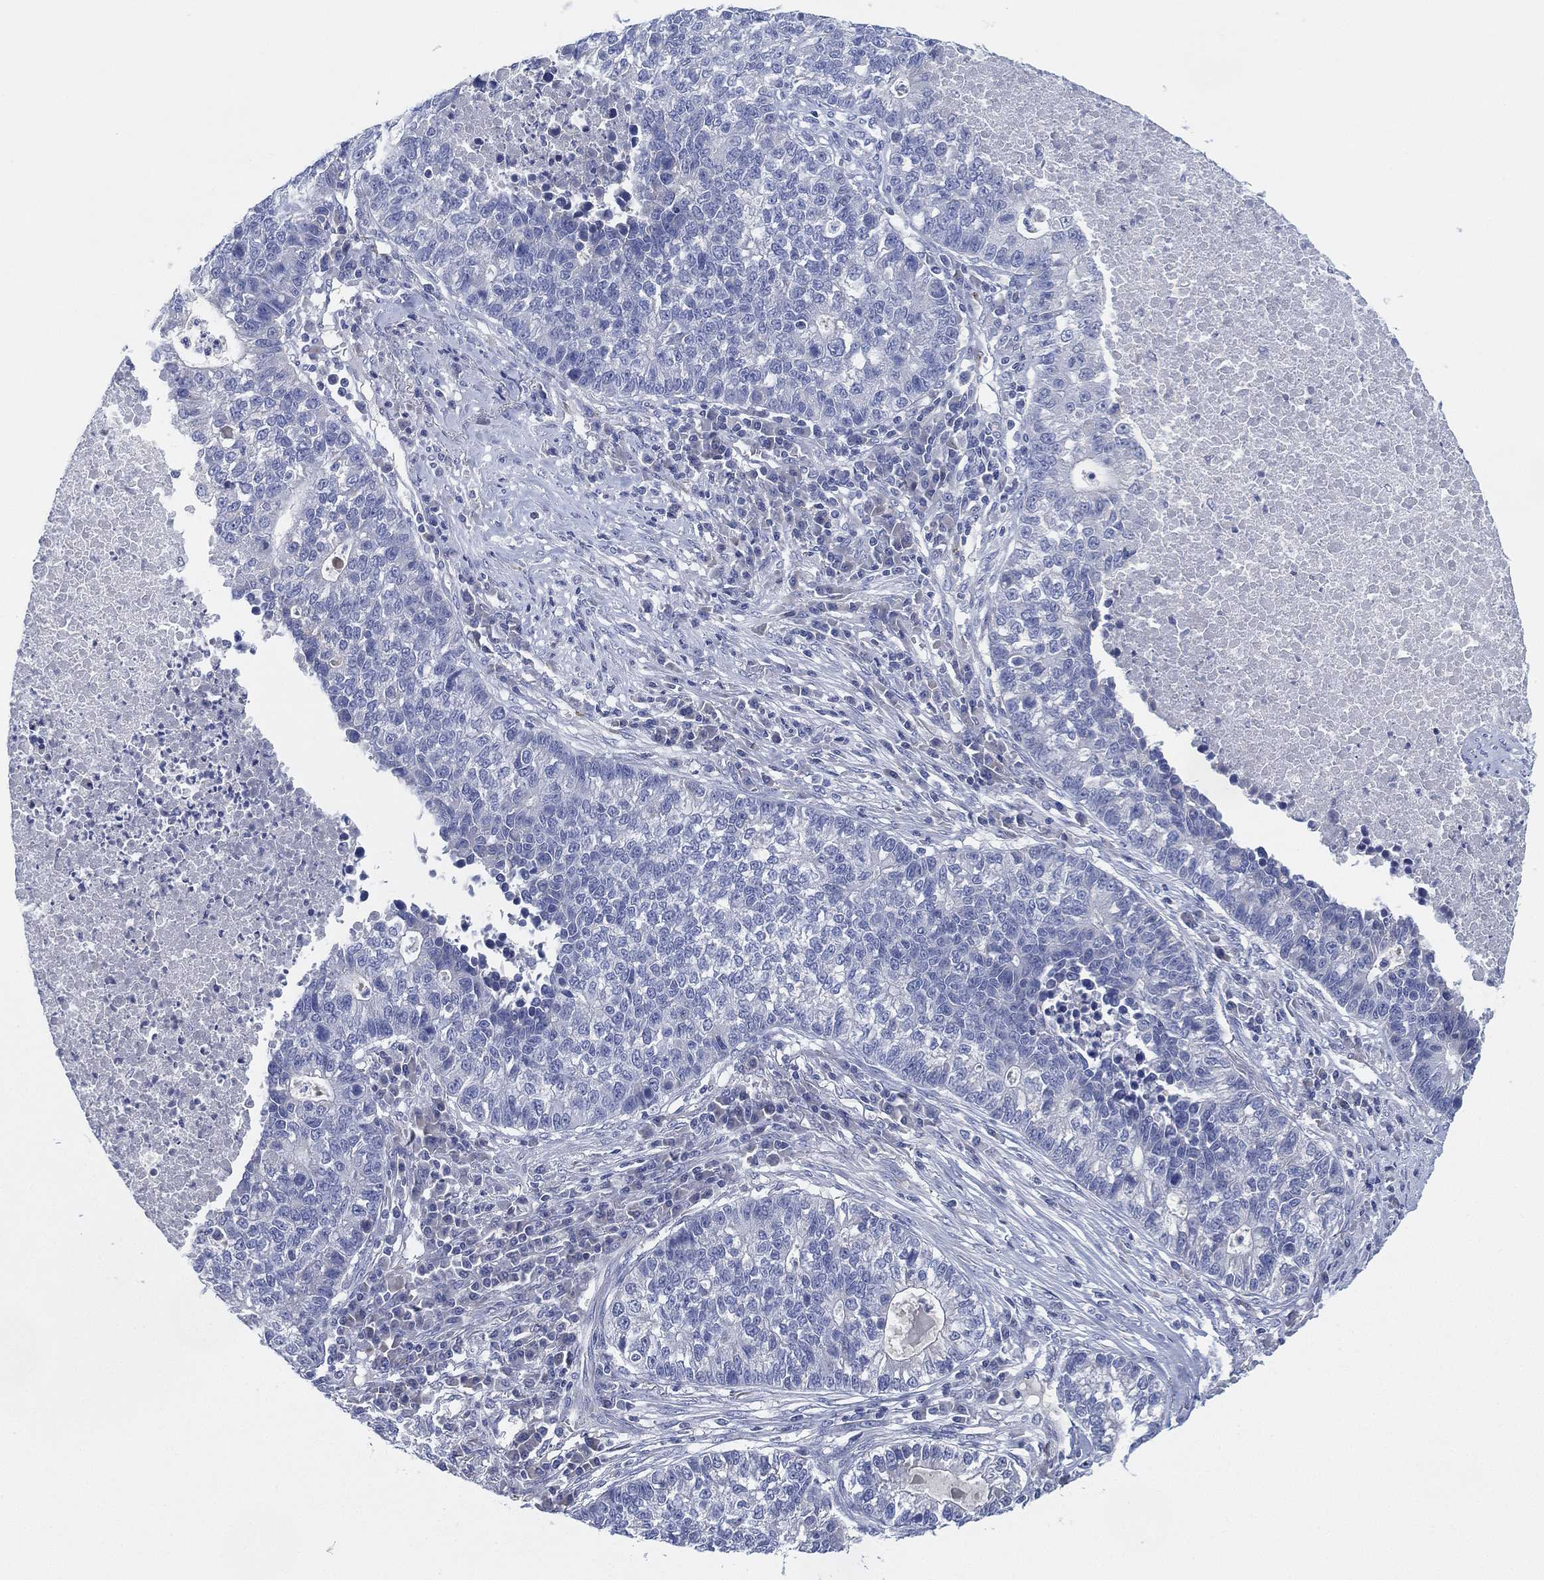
{"staining": {"intensity": "negative", "quantity": "none", "location": "none"}, "tissue": "lung cancer", "cell_type": "Tumor cells", "image_type": "cancer", "snomed": [{"axis": "morphology", "description": "Adenocarcinoma, NOS"}, {"axis": "topography", "description": "Lung"}], "caption": "A high-resolution image shows immunohistochemistry (IHC) staining of adenocarcinoma (lung), which shows no significant expression in tumor cells.", "gene": "ADAD2", "patient": {"sex": "male", "age": 57}}